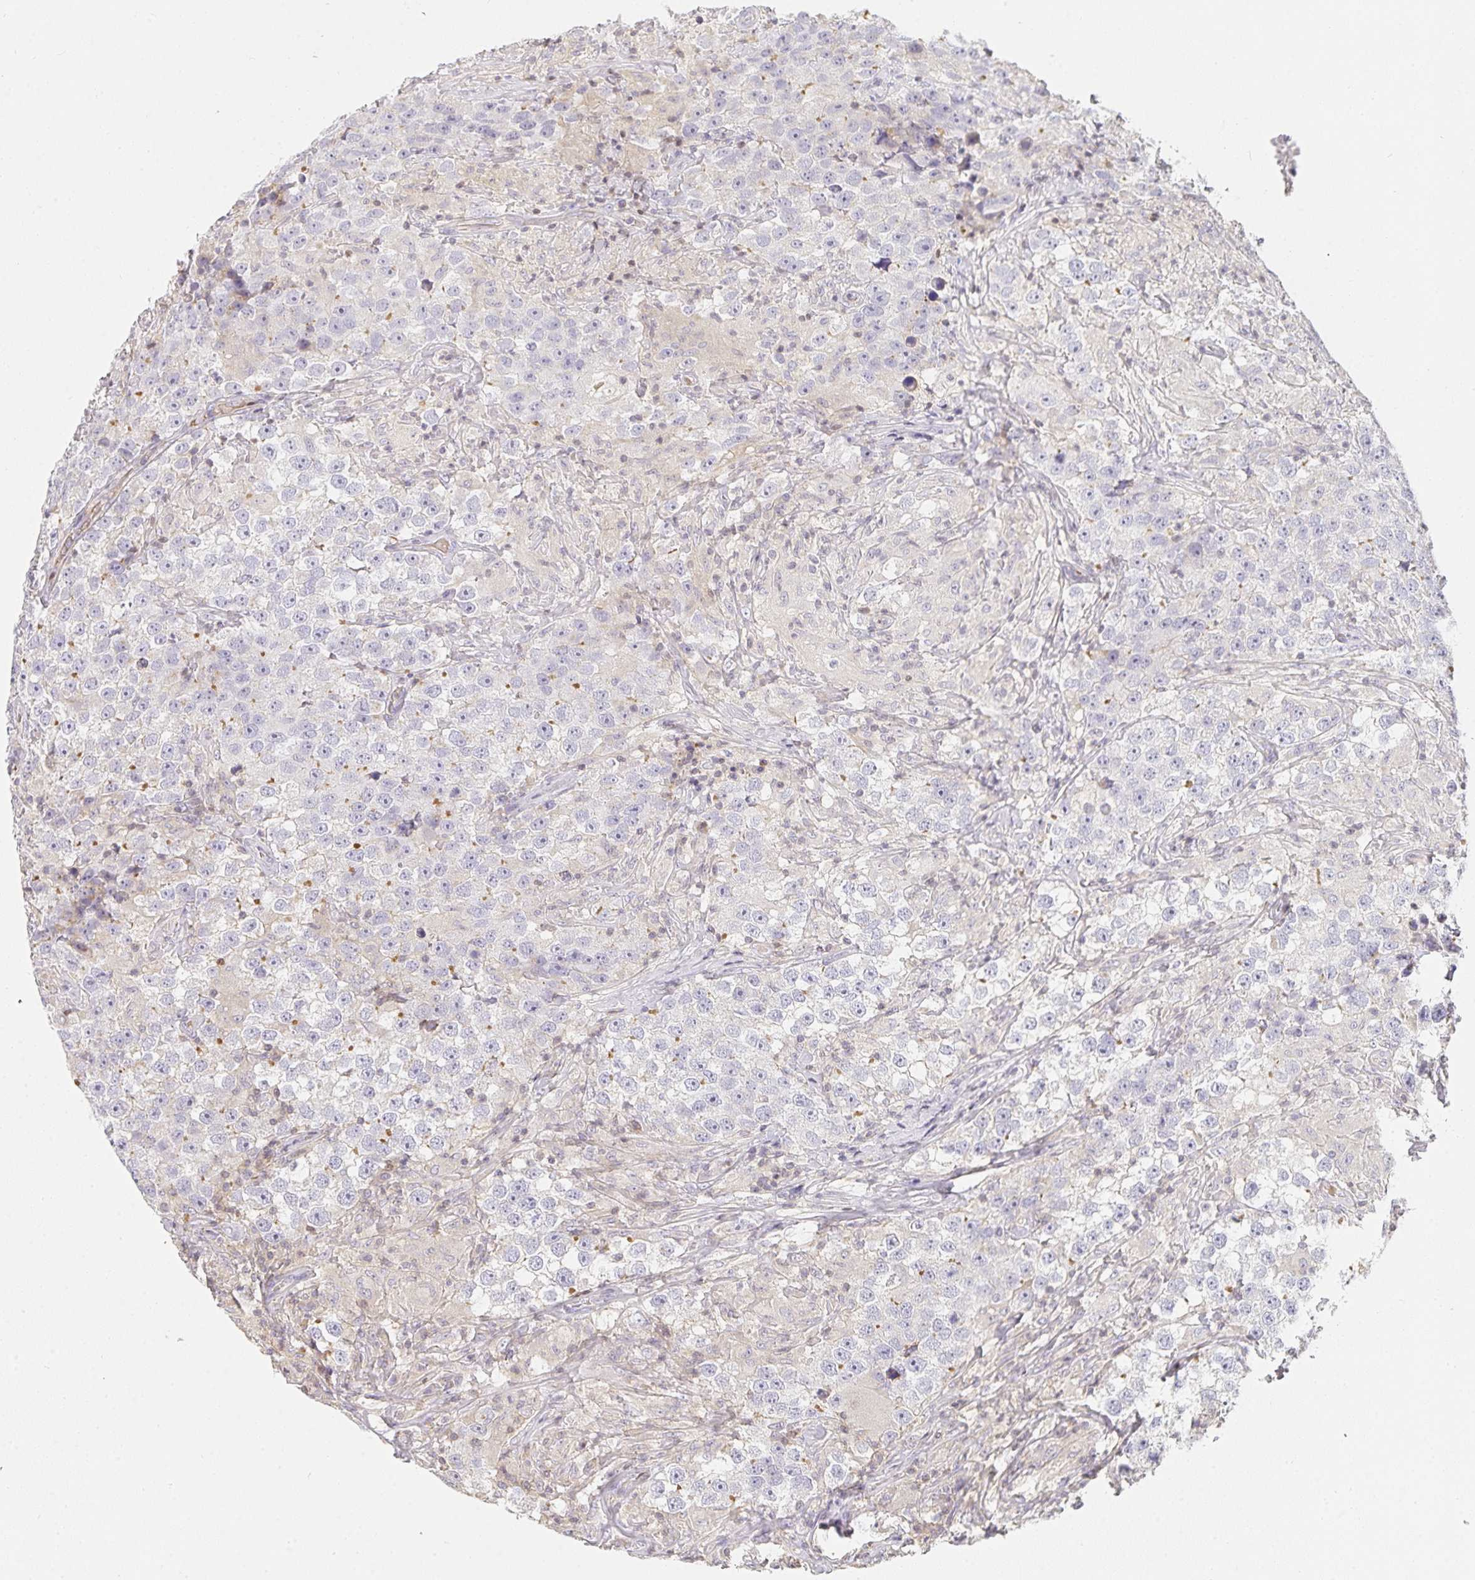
{"staining": {"intensity": "moderate", "quantity": "<25%", "location": "cytoplasmic/membranous"}, "tissue": "testis cancer", "cell_type": "Tumor cells", "image_type": "cancer", "snomed": [{"axis": "morphology", "description": "Seminoma, NOS"}, {"axis": "topography", "description": "Testis"}], "caption": "Immunohistochemical staining of testis cancer (seminoma) exhibits low levels of moderate cytoplasmic/membranous positivity in about <25% of tumor cells.", "gene": "GATA3", "patient": {"sex": "male", "age": 46}}